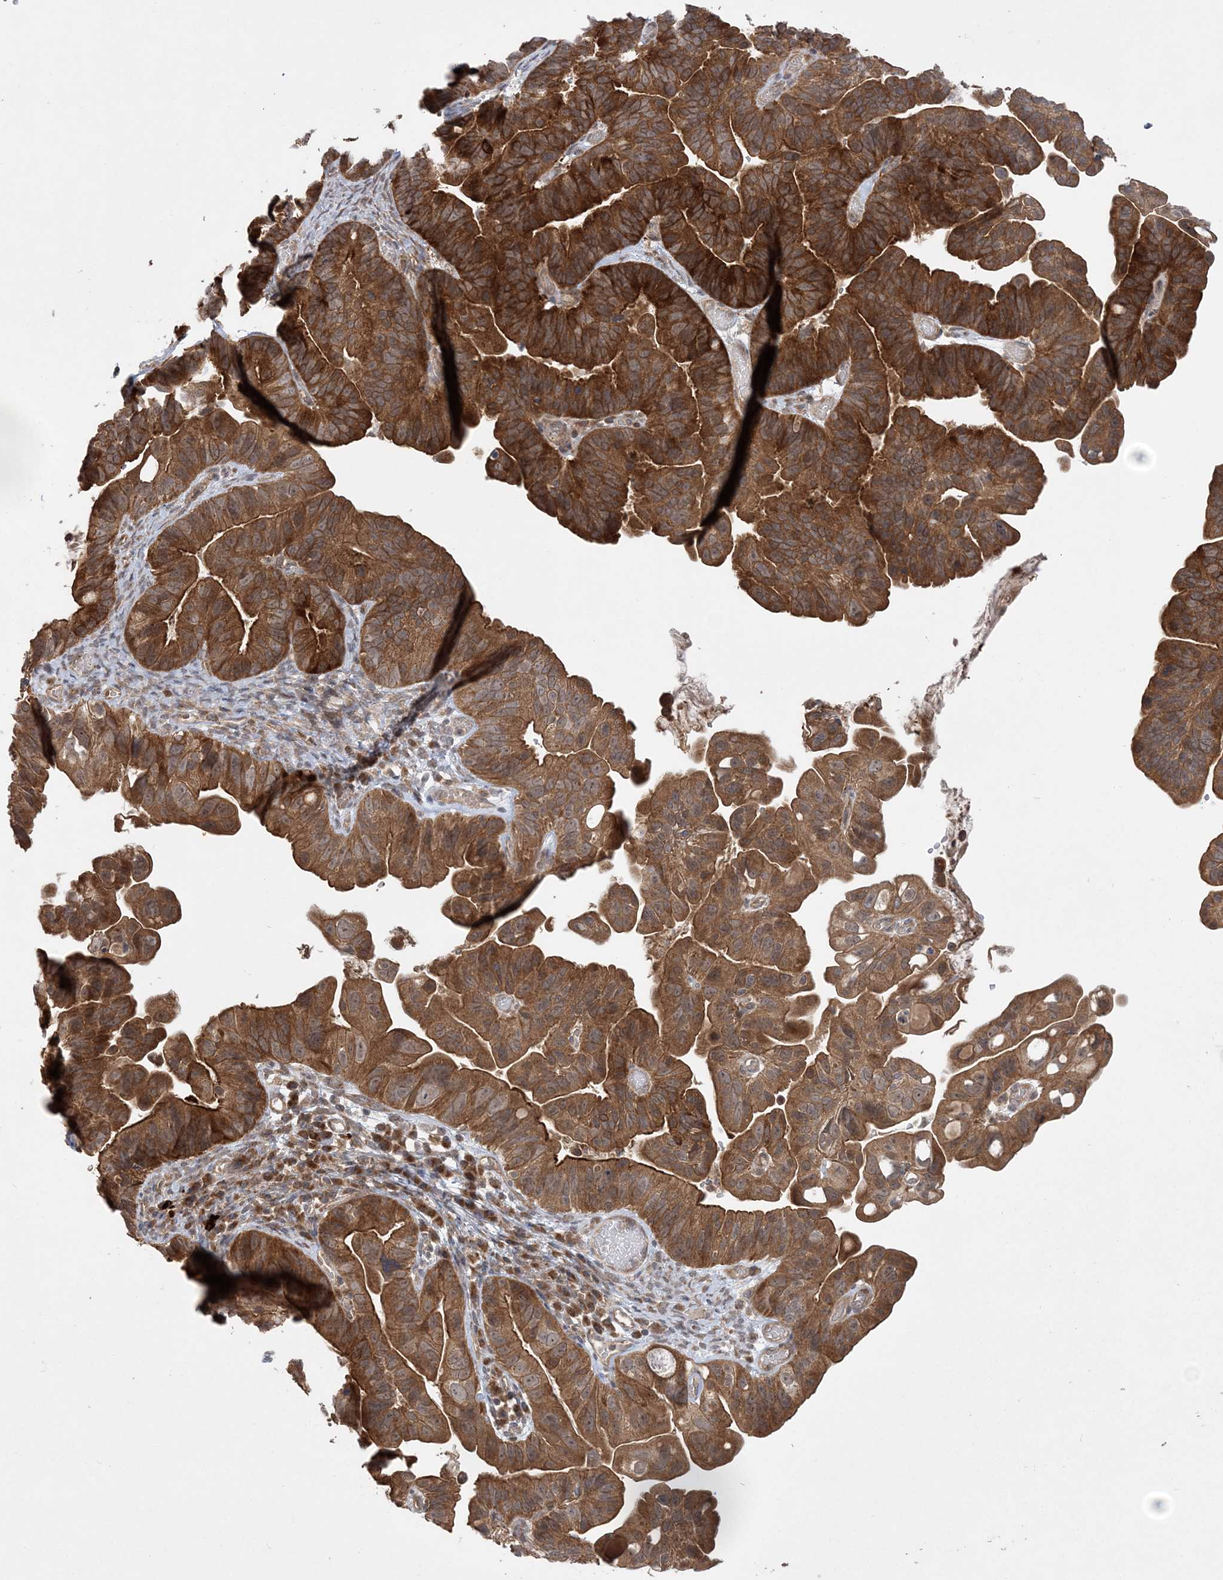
{"staining": {"intensity": "strong", "quantity": ">75%", "location": "cytoplasmic/membranous"}, "tissue": "ovarian cancer", "cell_type": "Tumor cells", "image_type": "cancer", "snomed": [{"axis": "morphology", "description": "Cystadenocarcinoma, serous, NOS"}, {"axis": "topography", "description": "Ovary"}], "caption": "A high-resolution micrograph shows immunohistochemistry staining of ovarian cancer (serous cystadenocarcinoma), which displays strong cytoplasmic/membranous positivity in approximately >75% of tumor cells.", "gene": "MMADHC", "patient": {"sex": "female", "age": 56}}